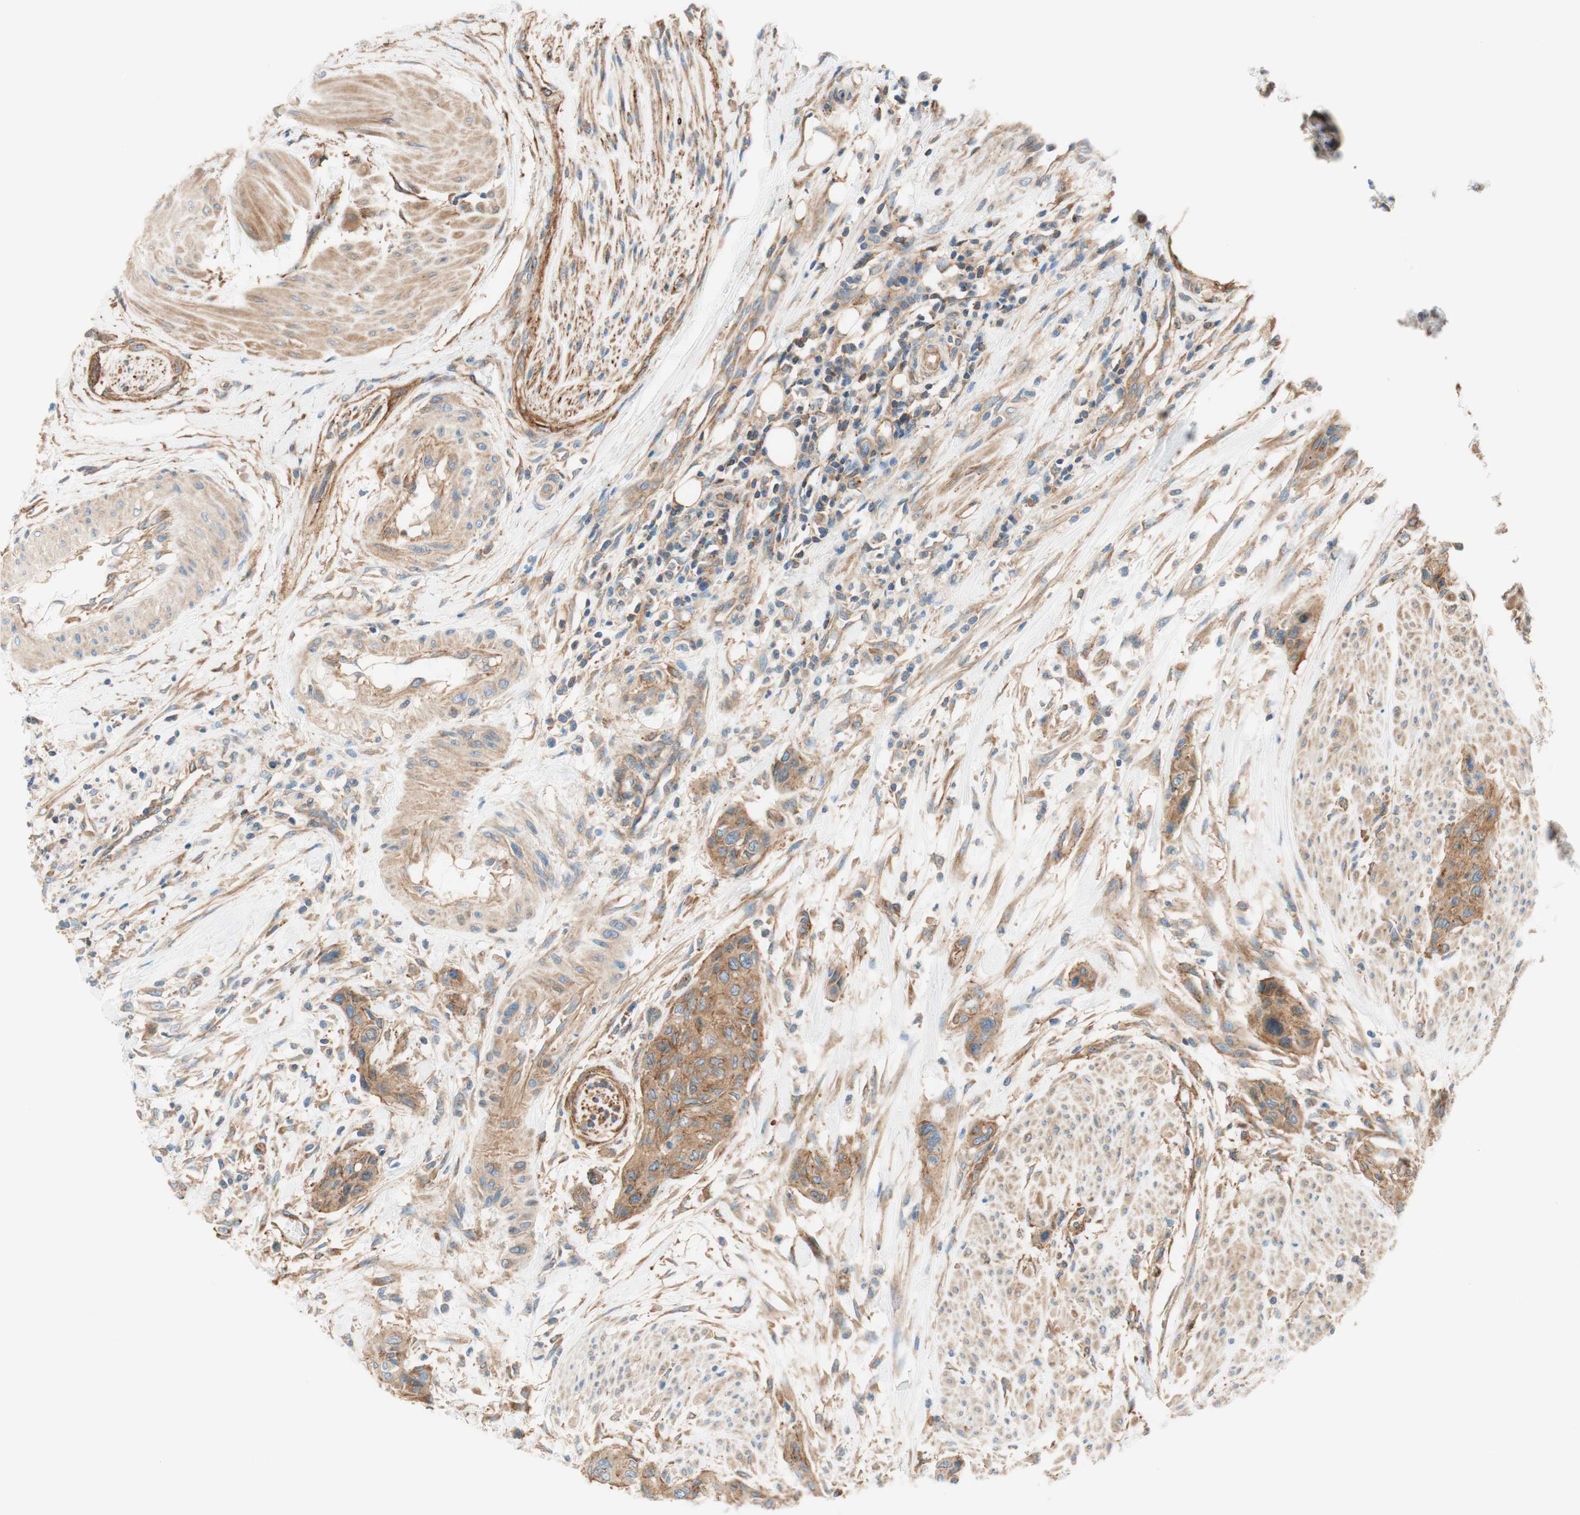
{"staining": {"intensity": "moderate", "quantity": ">75%", "location": "cytoplasmic/membranous"}, "tissue": "urothelial cancer", "cell_type": "Tumor cells", "image_type": "cancer", "snomed": [{"axis": "morphology", "description": "Urothelial carcinoma, High grade"}, {"axis": "topography", "description": "Urinary bladder"}], "caption": "The photomicrograph exhibits a brown stain indicating the presence of a protein in the cytoplasmic/membranous of tumor cells in high-grade urothelial carcinoma.", "gene": "VPS26A", "patient": {"sex": "male", "age": 35}}